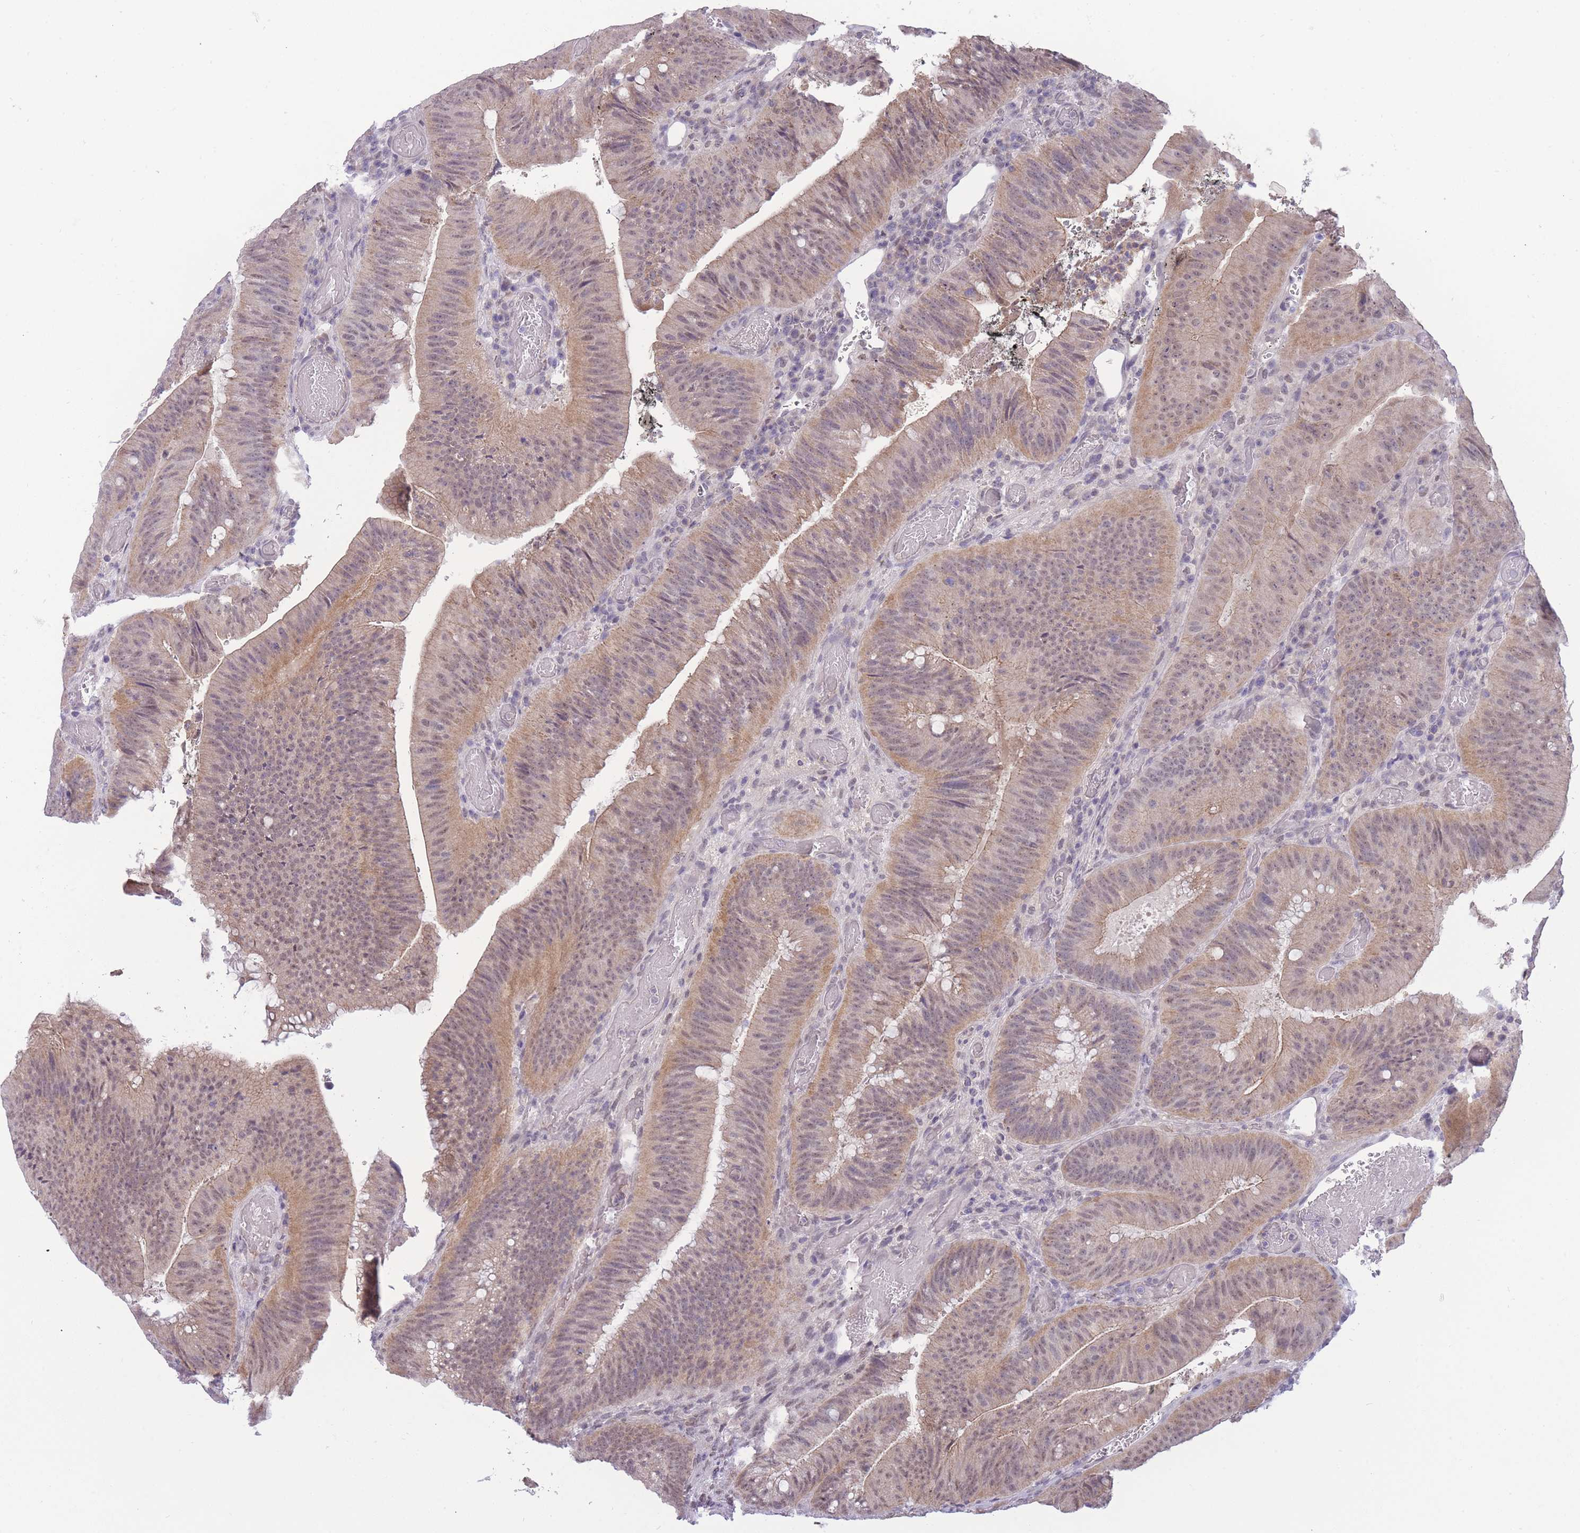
{"staining": {"intensity": "weak", "quantity": ">75%", "location": "cytoplasmic/membranous,nuclear"}, "tissue": "colorectal cancer", "cell_type": "Tumor cells", "image_type": "cancer", "snomed": [{"axis": "morphology", "description": "Adenocarcinoma, NOS"}, {"axis": "topography", "description": "Colon"}], "caption": "This is a micrograph of immunohistochemistry staining of colorectal cancer (adenocarcinoma), which shows weak expression in the cytoplasmic/membranous and nuclear of tumor cells.", "gene": "GOLGA6L25", "patient": {"sex": "female", "age": 43}}